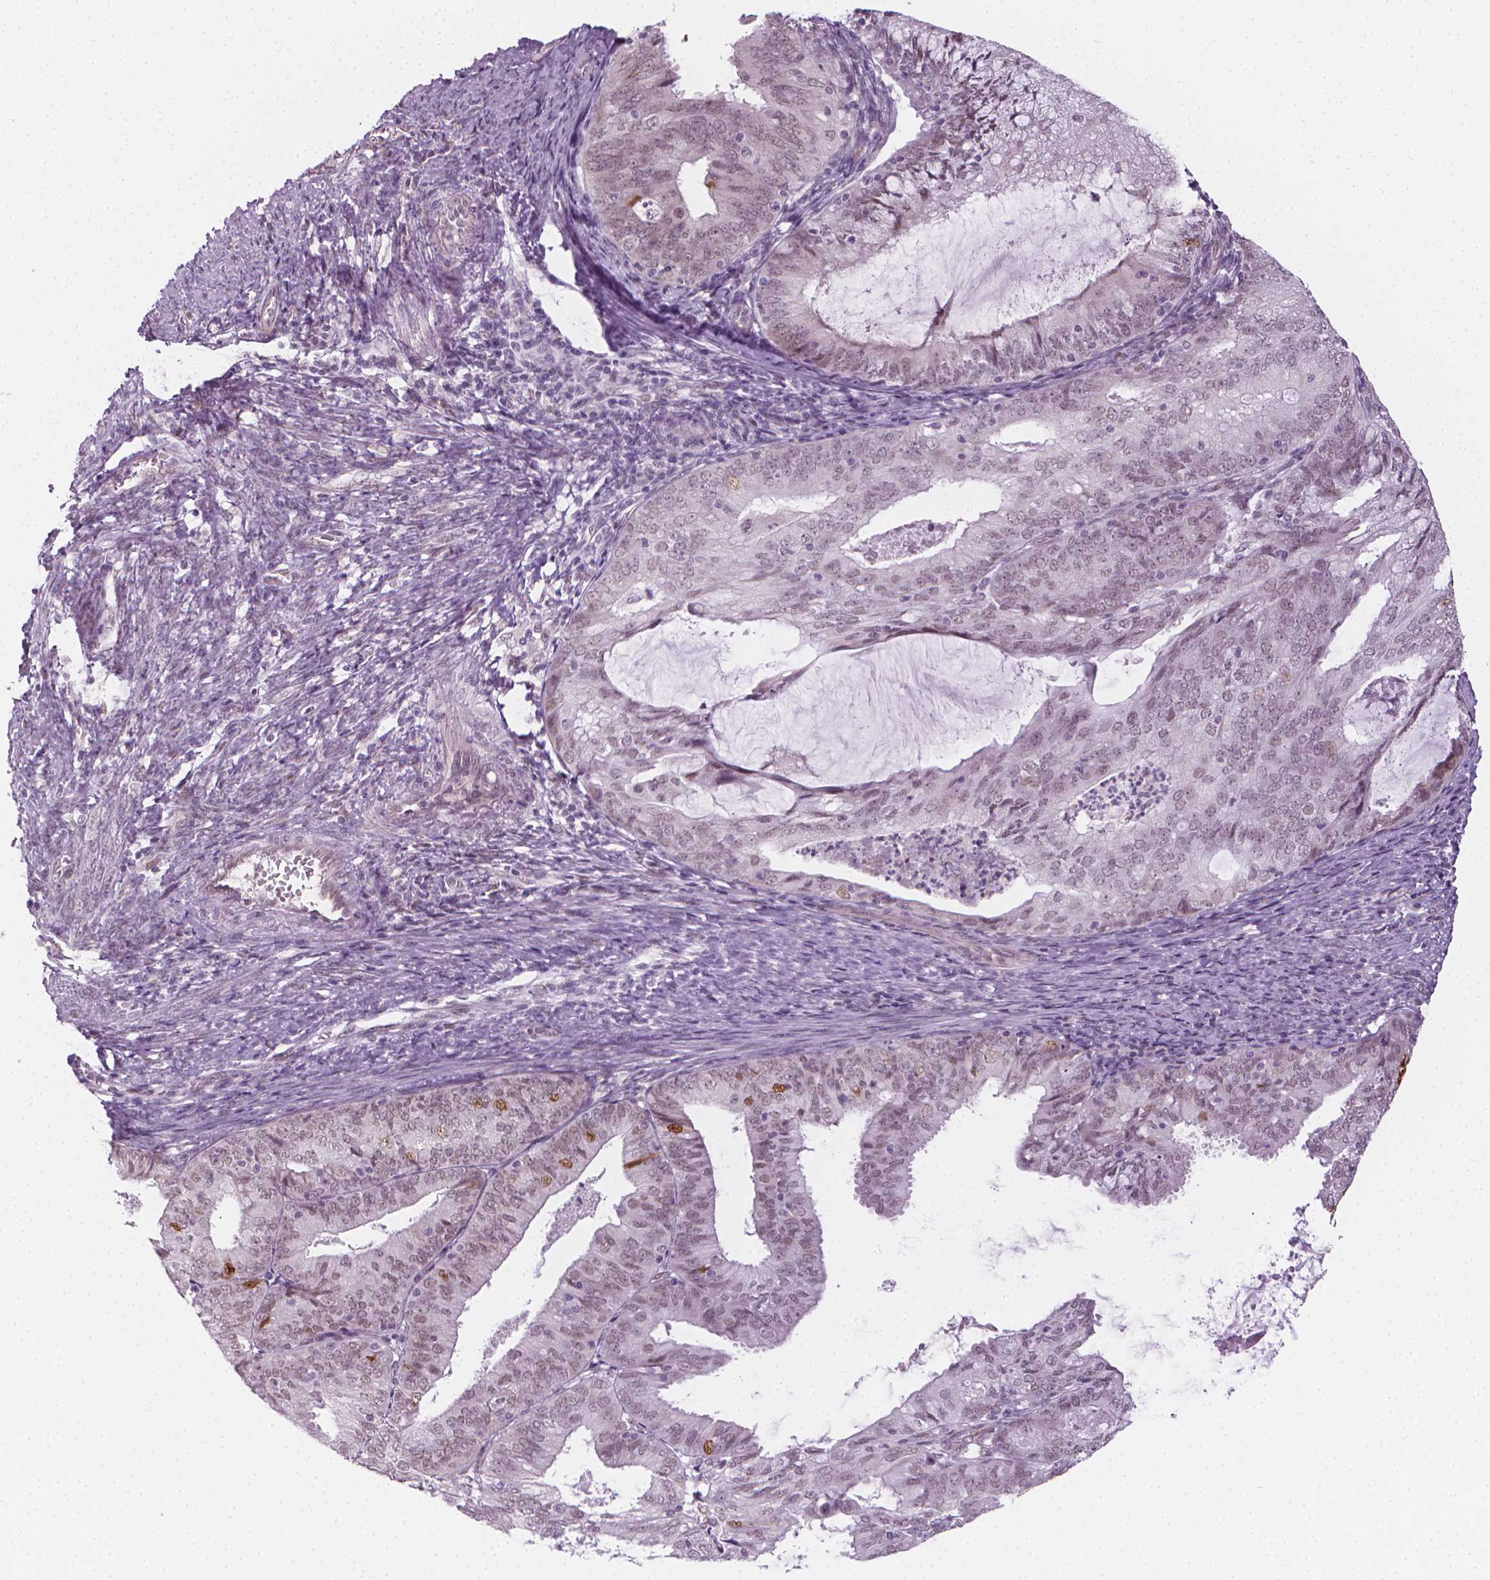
{"staining": {"intensity": "weak", "quantity": "25%-75%", "location": "nuclear"}, "tissue": "endometrial cancer", "cell_type": "Tumor cells", "image_type": "cancer", "snomed": [{"axis": "morphology", "description": "Adenocarcinoma, NOS"}, {"axis": "topography", "description": "Endometrium"}], "caption": "An IHC histopathology image of tumor tissue is shown. Protein staining in brown highlights weak nuclear positivity in endometrial cancer within tumor cells.", "gene": "CDKN1C", "patient": {"sex": "female", "age": 57}}